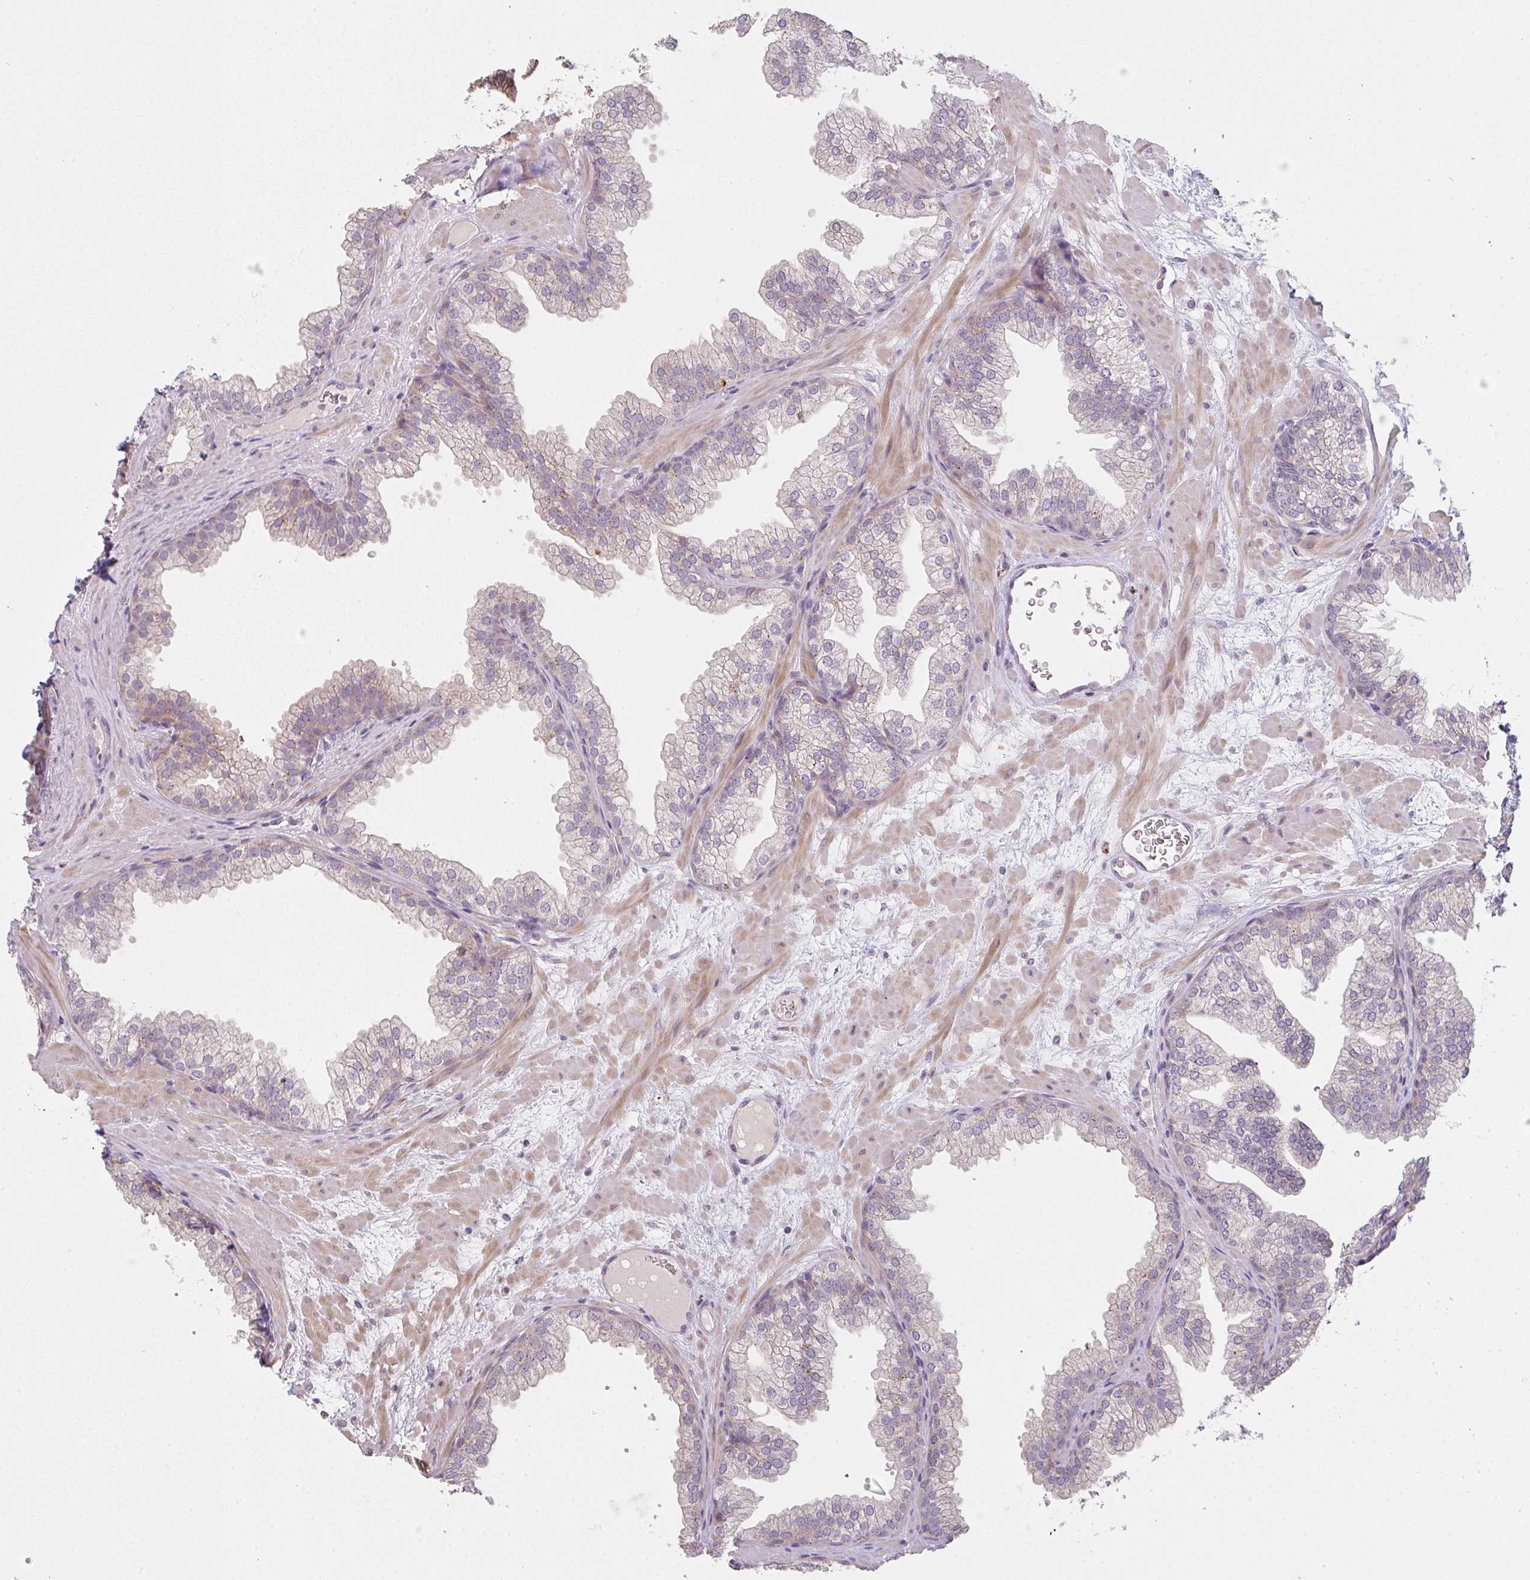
{"staining": {"intensity": "negative", "quantity": "none", "location": "none"}, "tissue": "prostate", "cell_type": "Glandular cells", "image_type": "normal", "snomed": [{"axis": "morphology", "description": "Normal tissue, NOS"}, {"axis": "topography", "description": "Prostate"}], "caption": "An image of prostate stained for a protein reveals no brown staining in glandular cells. Brightfield microscopy of IHC stained with DAB (3,3'-diaminobenzidine) (brown) and hematoxylin (blue), captured at high magnification.", "gene": "TMEM237", "patient": {"sex": "male", "age": 37}}